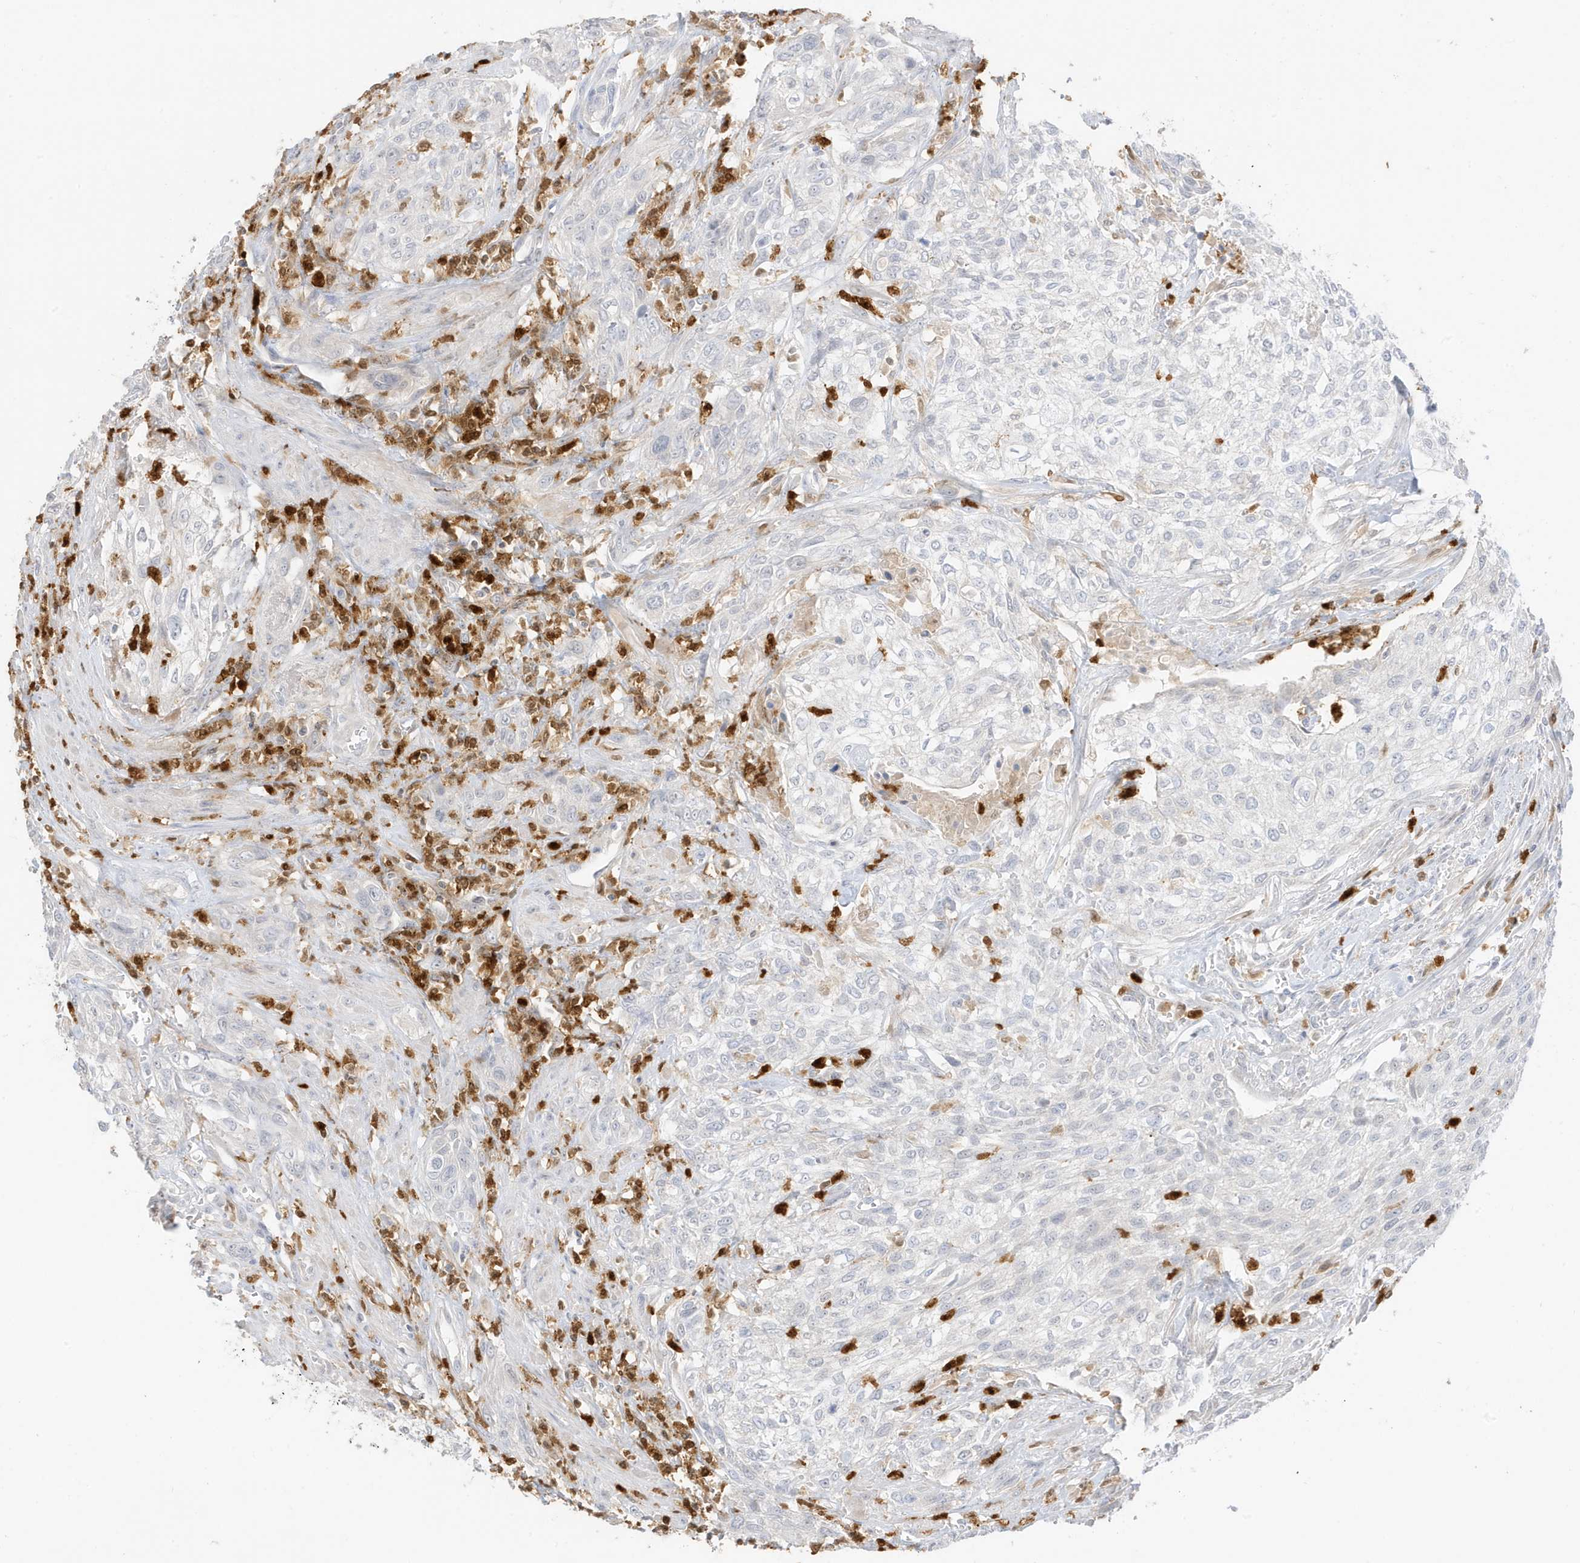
{"staining": {"intensity": "negative", "quantity": "none", "location": "none"}, "tissue": "urothelial cancer", "cell_type": "Tumor cells", "image_type": "cancer", "snomed": [{"axis": "morphology", "description": "Urothelial carcinoma, High grade"}, {"axis": "topography", "description": "Urinary bladder"}], "caption": "DAB immunohistochemical staining of urothelial carcinoma (high-grade) reveals no significant positivity in tumor cells.", "gene": "GCA", "patient": {"sex": "male", "age": 35}}